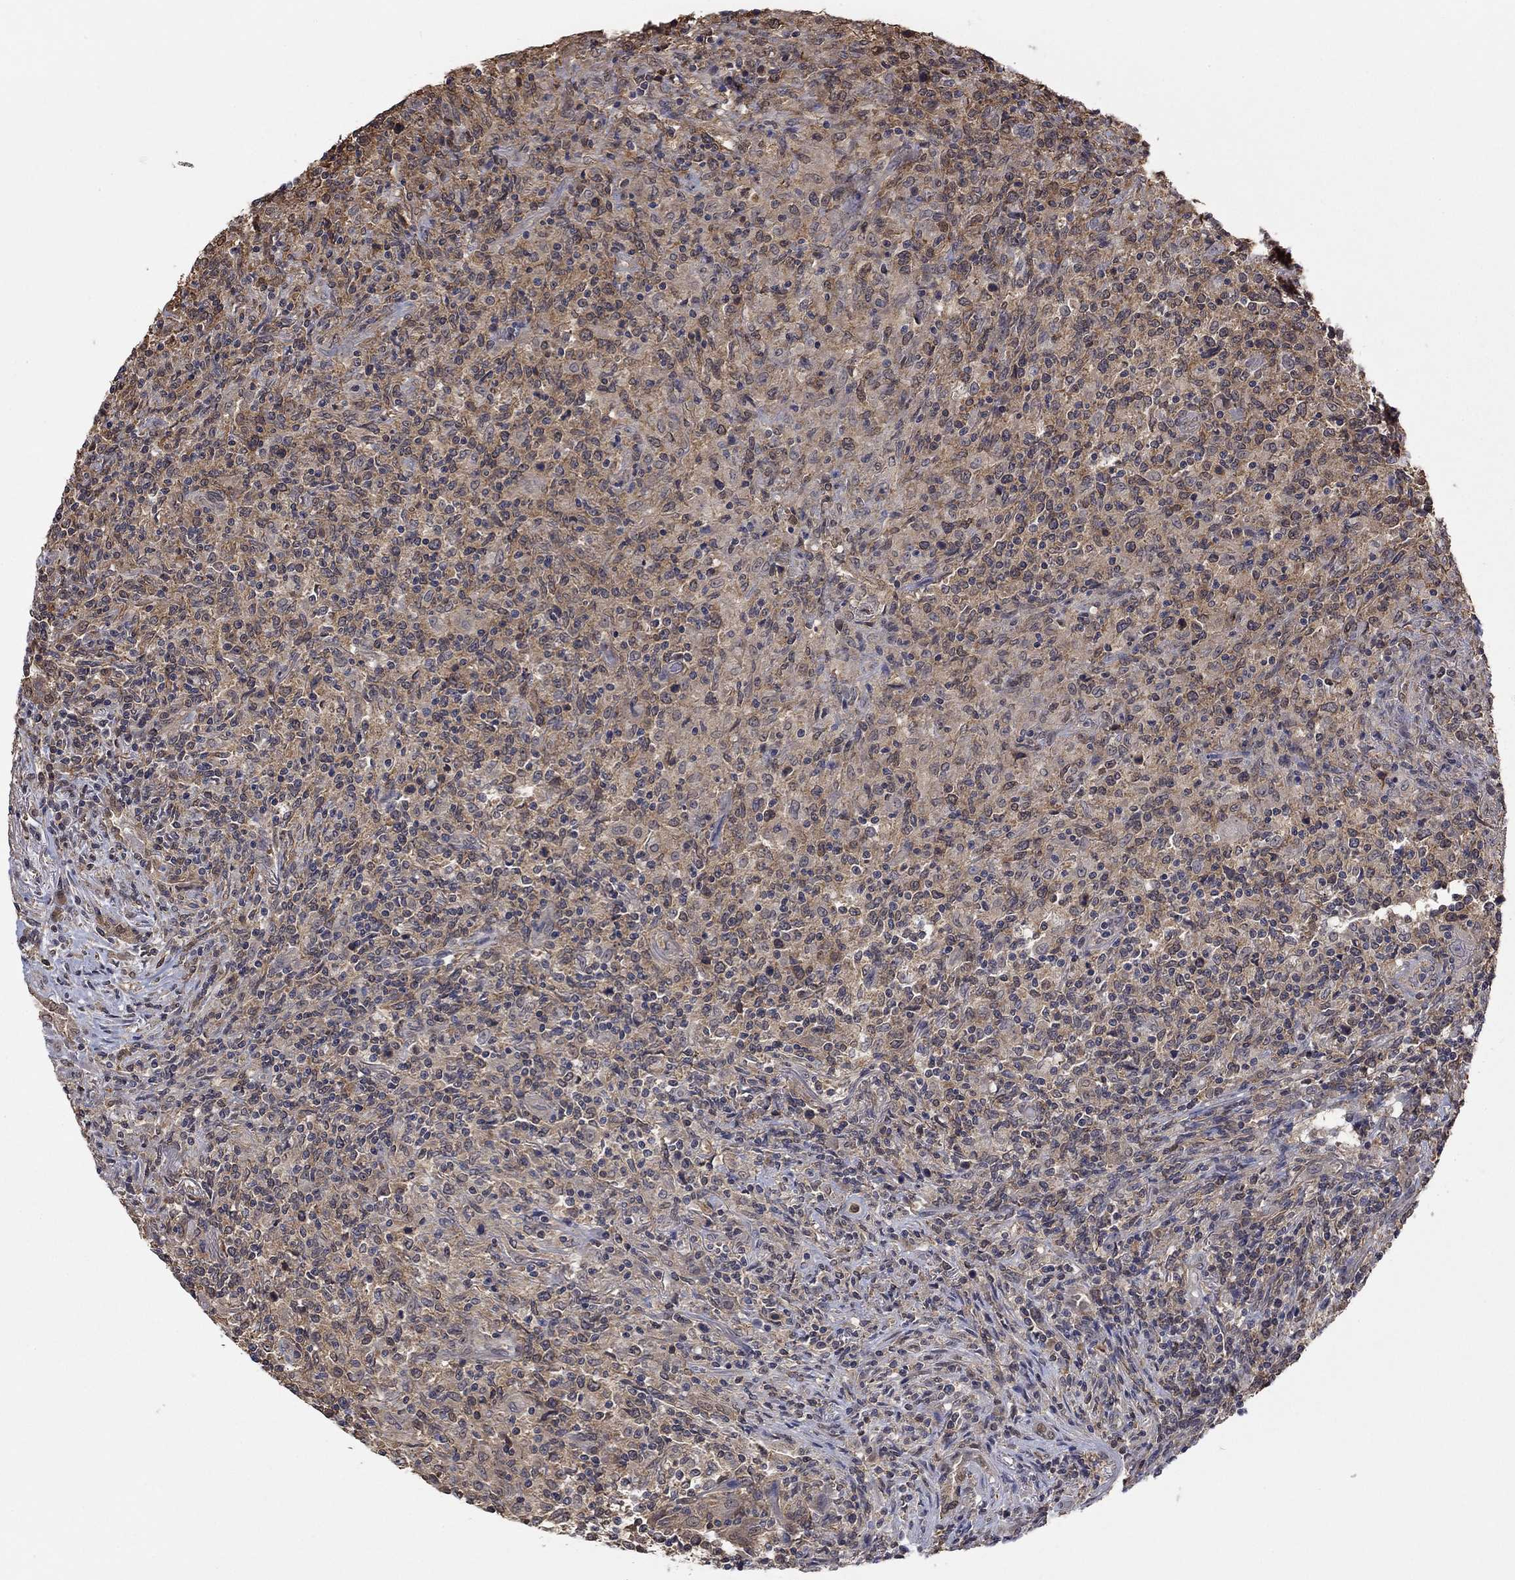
{"staining": {"intensity": "weak", "quantity": ">75%", "location": "cytoplasmic/membranous"}, "tissue": "lymphoma", "cell_type": "Tumor cells", "image_type": "cancer", "snomed": [{"axis": "morphology", "description": "Malignant lymphoma, non-Hodgkin's type, High grade"}, {"axis": "topography", "description": "Lung"}], "caption": "Immunohistochemical staining of malignant lymphoma, non-Hodgkin's type (high-grade) exhibits low levels of weak cytoplasmic/membranous expression in approximately >75% of tumor cells. The protein of interest is stained brown, and the nuclei are stained in blue (DAB (3,3'-diaminobenzidine) IHC with brightfield microscopy, high magnification).", "gene": "RNF114", "patient": {"sex": "male", "age": 79}}